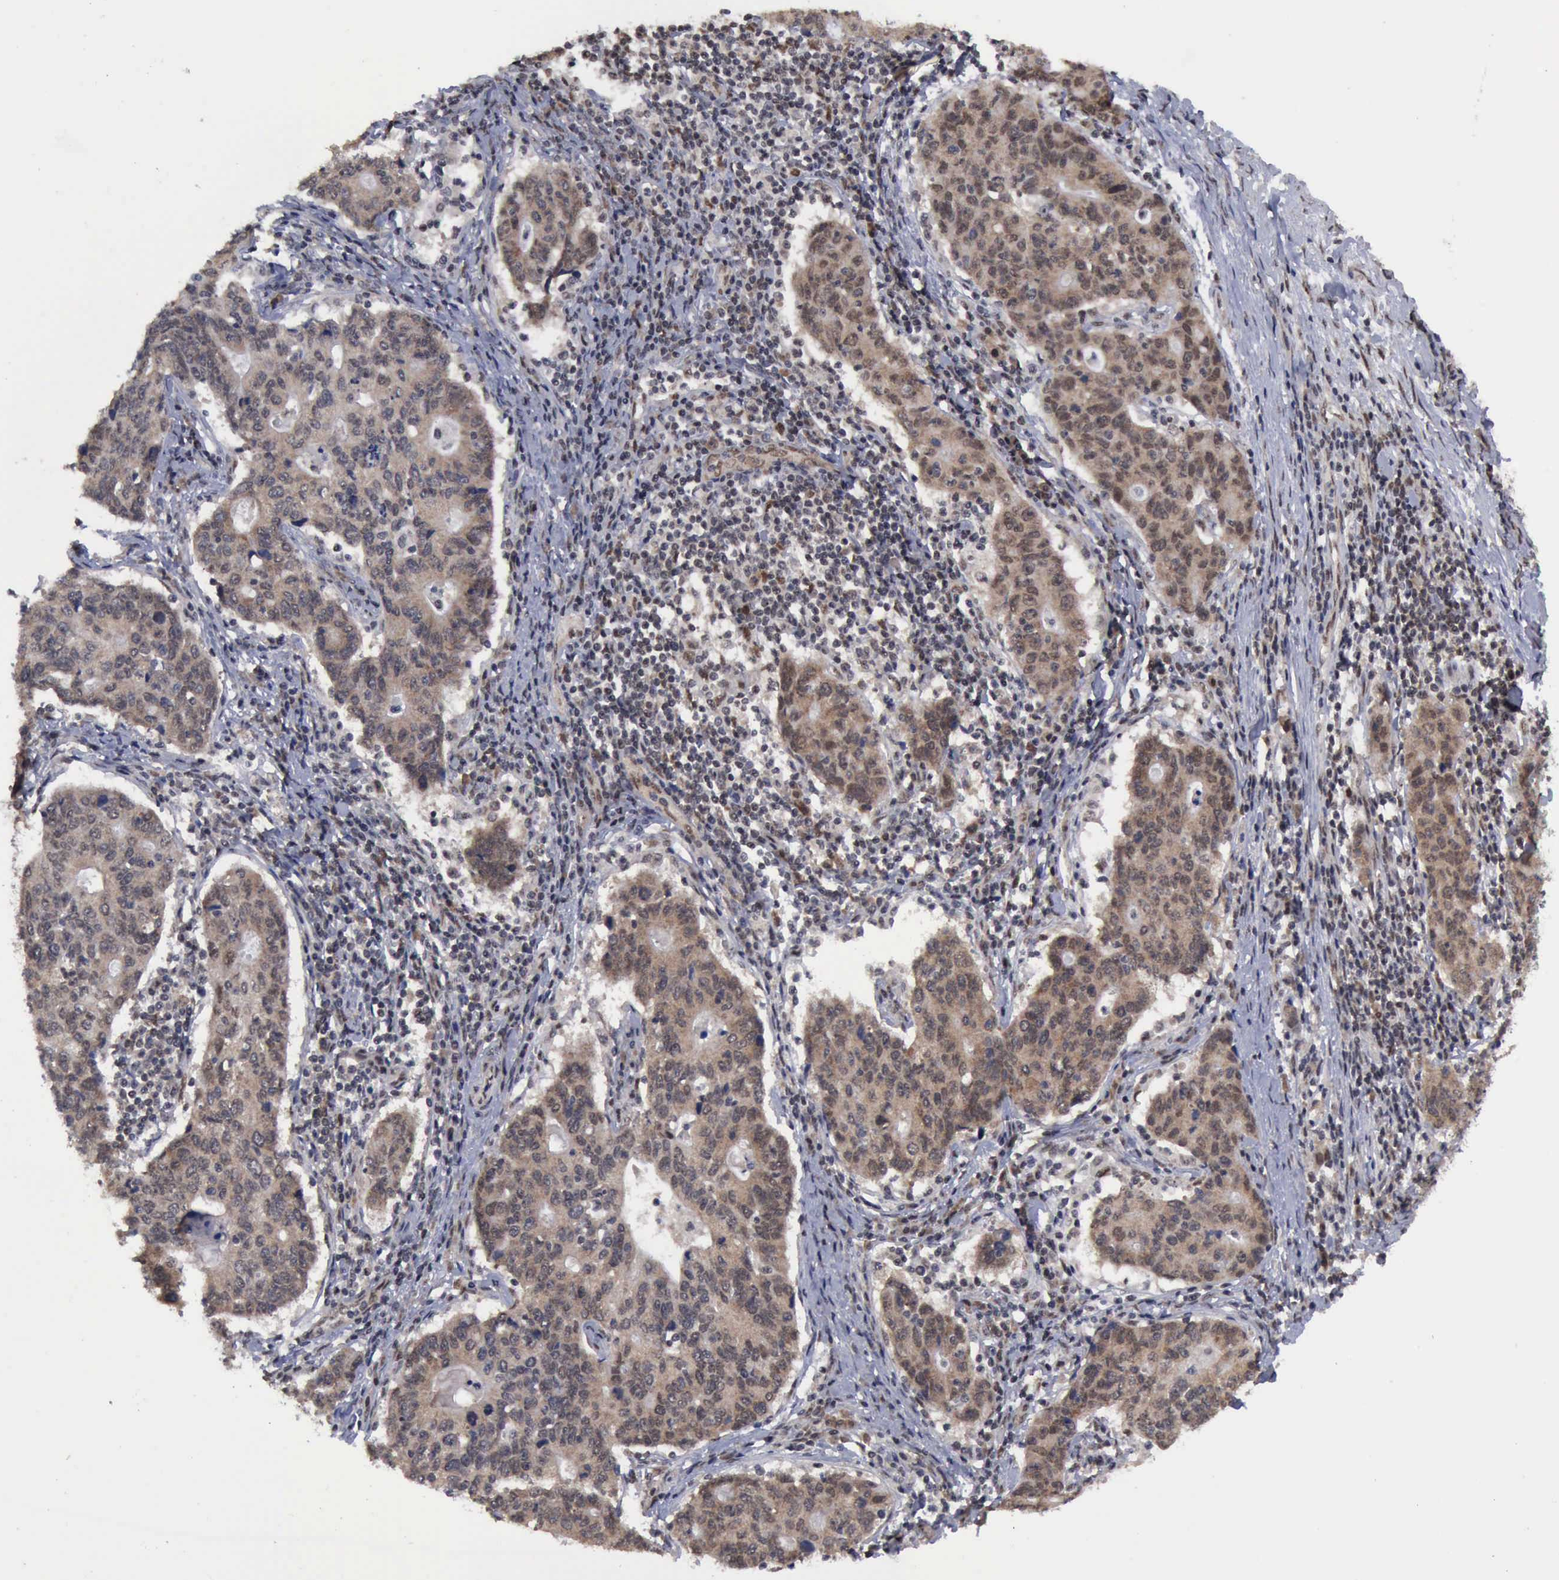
{"staining": {"intensity": "weak", "quantity": ">75%", "location": "cytoplasmic/membranous,nuclear"}, "tissue": "stomach cancer", "cell_type": "Tumor cells", "image_type": "cancer", "snomed": [{"axis": "morphology", "description": "Adenocarcinoma, NOS"}, {"axis": "topography", "description": "Esophagus"}, {"axis": "topography", "description": "Stomach"}], "caption": "This is a histology image of immunohistochemistry staining of stomach cancer, which shows weak expression in the cytoplasmic/membranous and nuclear of tumor cells.", "gene": "RTCB", "patient": {"sex": "male", "age": 74}}